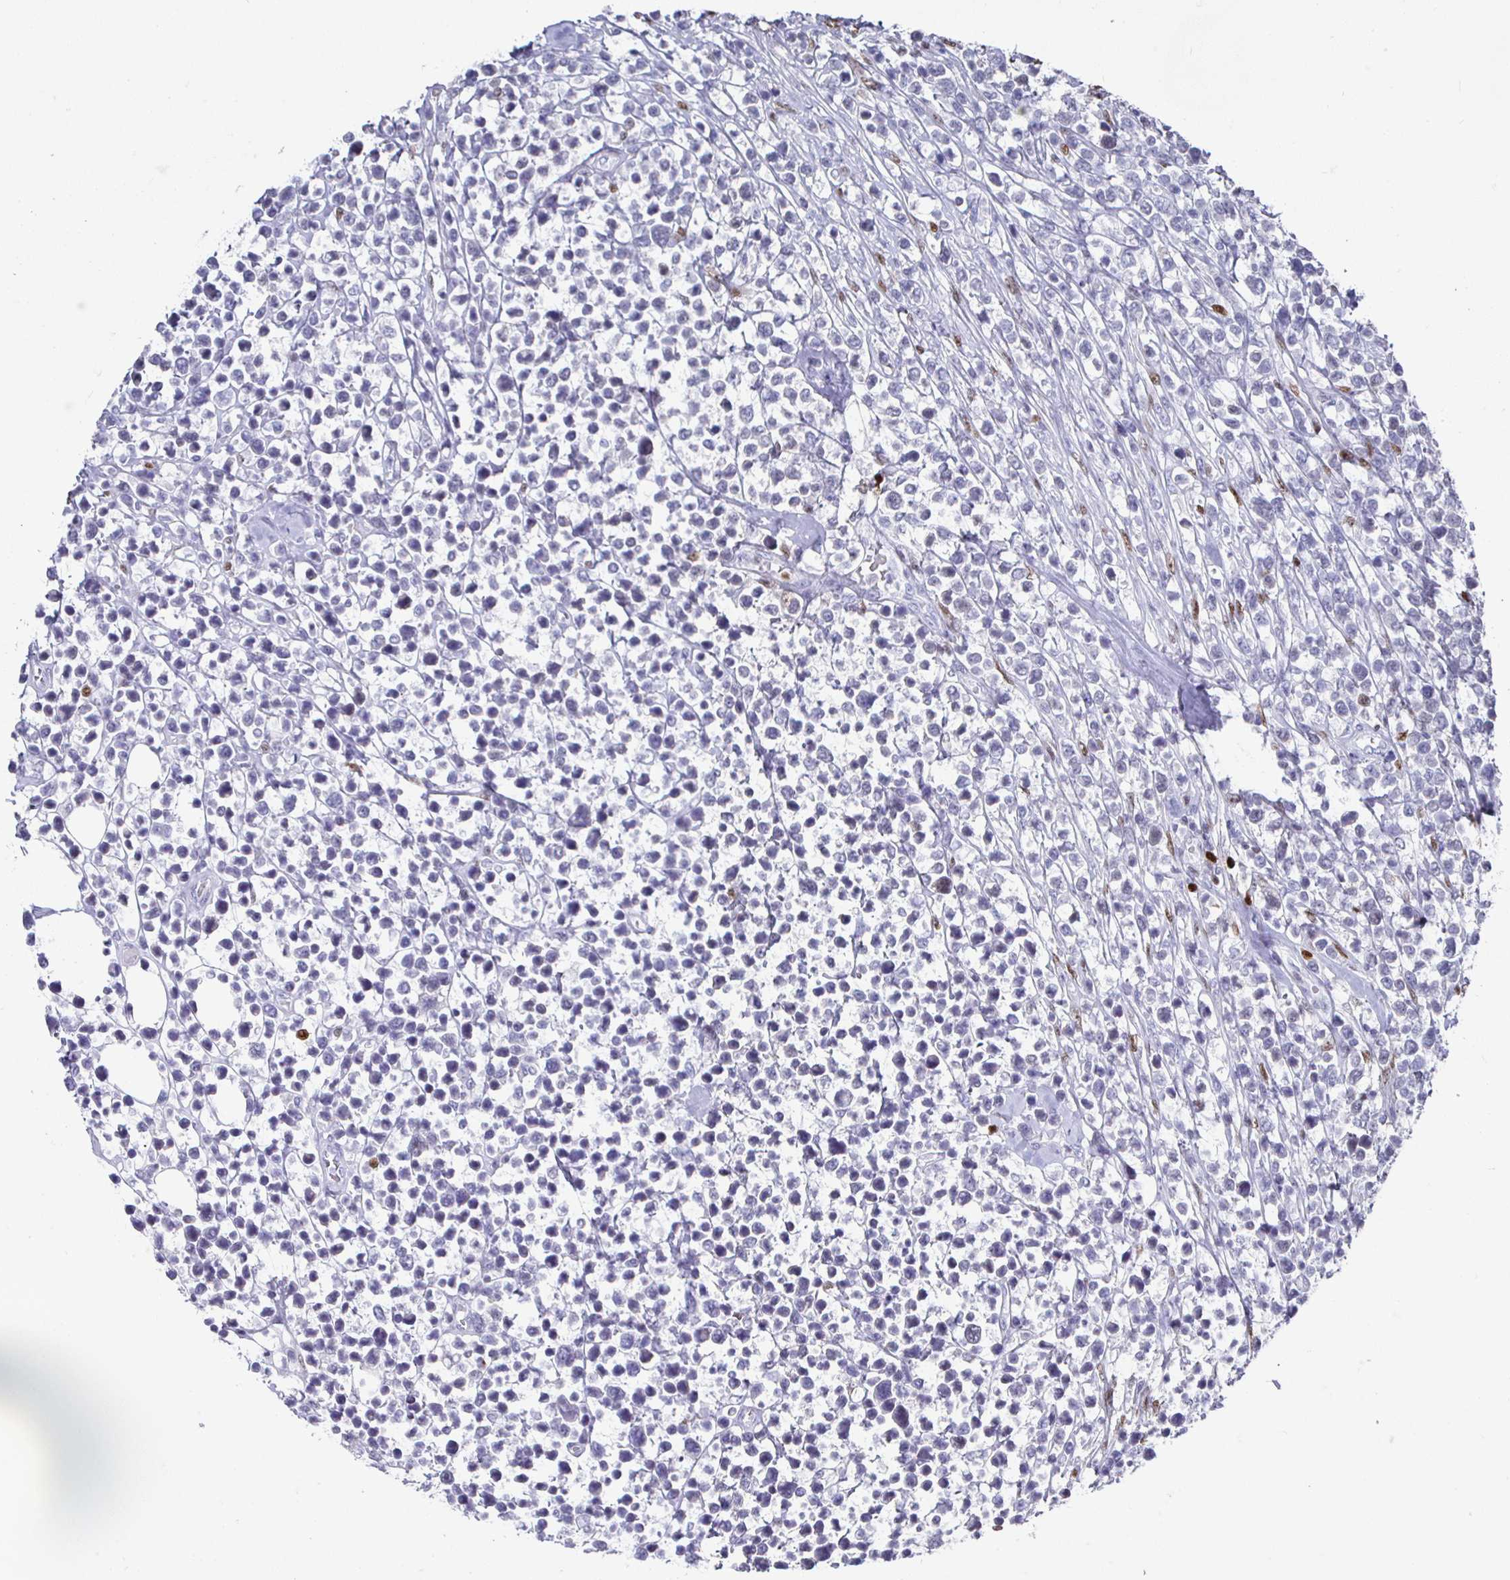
{"staining": {"intensity": "negative", "quantity": "none", "location": "none"}, "tissue": "lymphoma", "cell_type": "Tumor cells", "image_type": "cancer", "snomed": [{"axis": "morphology", "description": "Malignant lymphoma, non-Hodgkin's type, High grade"}, {"axis": "topography", "description": "Soft tissue"}], "caption": "Tumor cells are negative for brown protein staining in malignant lymphoma, non-Hodgkin's type (high-grade).", "gene": "RUNX2", "patient": {"sex": "female", "age": 56}}